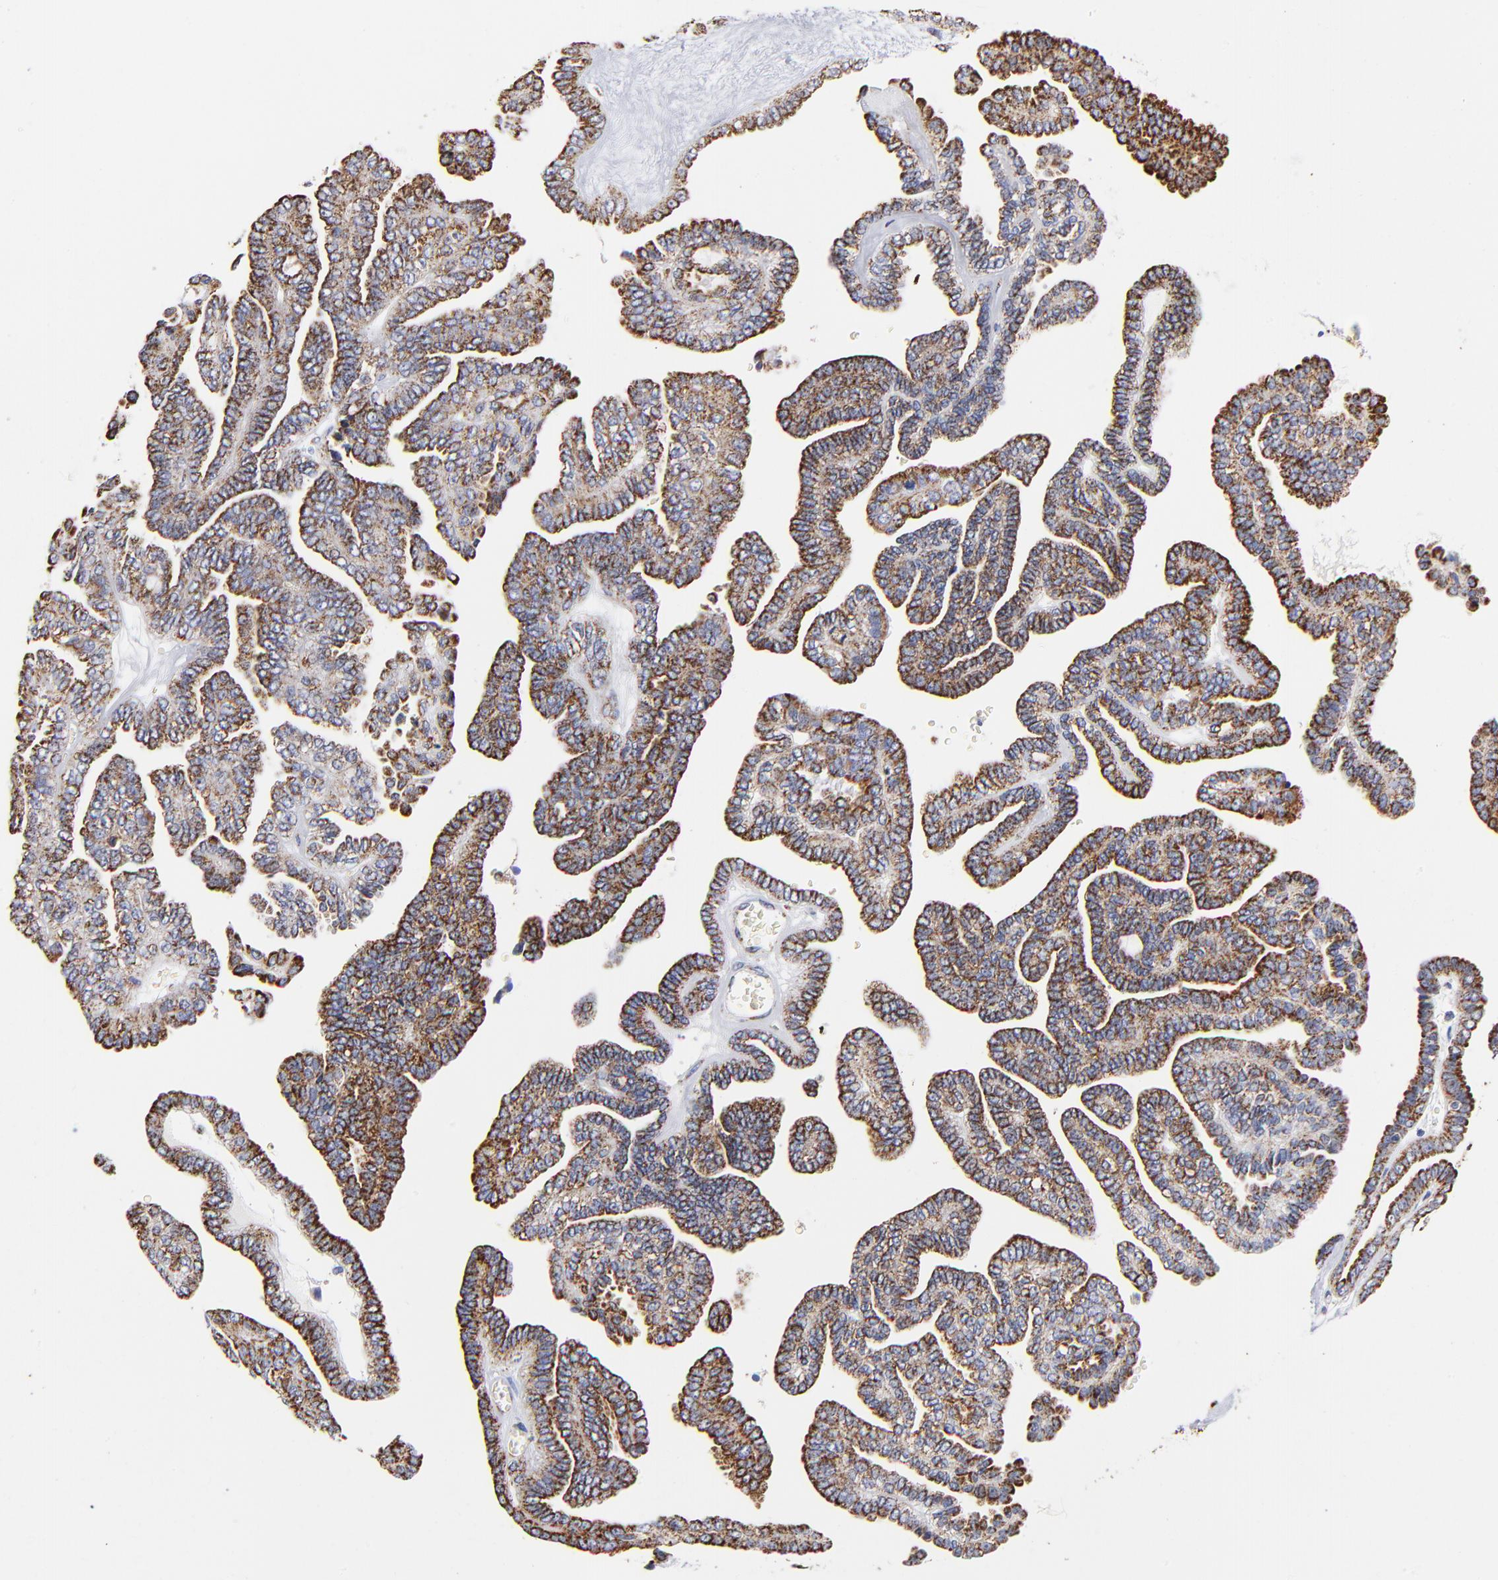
{"staining": {"intensity": "strong", "quantity": ">75%", "location": "cytoplasmic/membranous"}, "tissue": "ovarian cancer", "cell_type": "Tumor cells", "image_type": "cancer", "snomed": [{"axis": "morphology", "description": "Cystadenocarcinoma, serous, NOS"}, {"axis": "topography", "description": "Ovary"}], "caption": "Protein expression analysis of human ovarian serous cystadenocarcinoma reveals strong cytoplasmic/membranous positivity in about >75% of tumor cells.", "gene": "PHB1", "patient": {"sex": "female", "age": 71}}